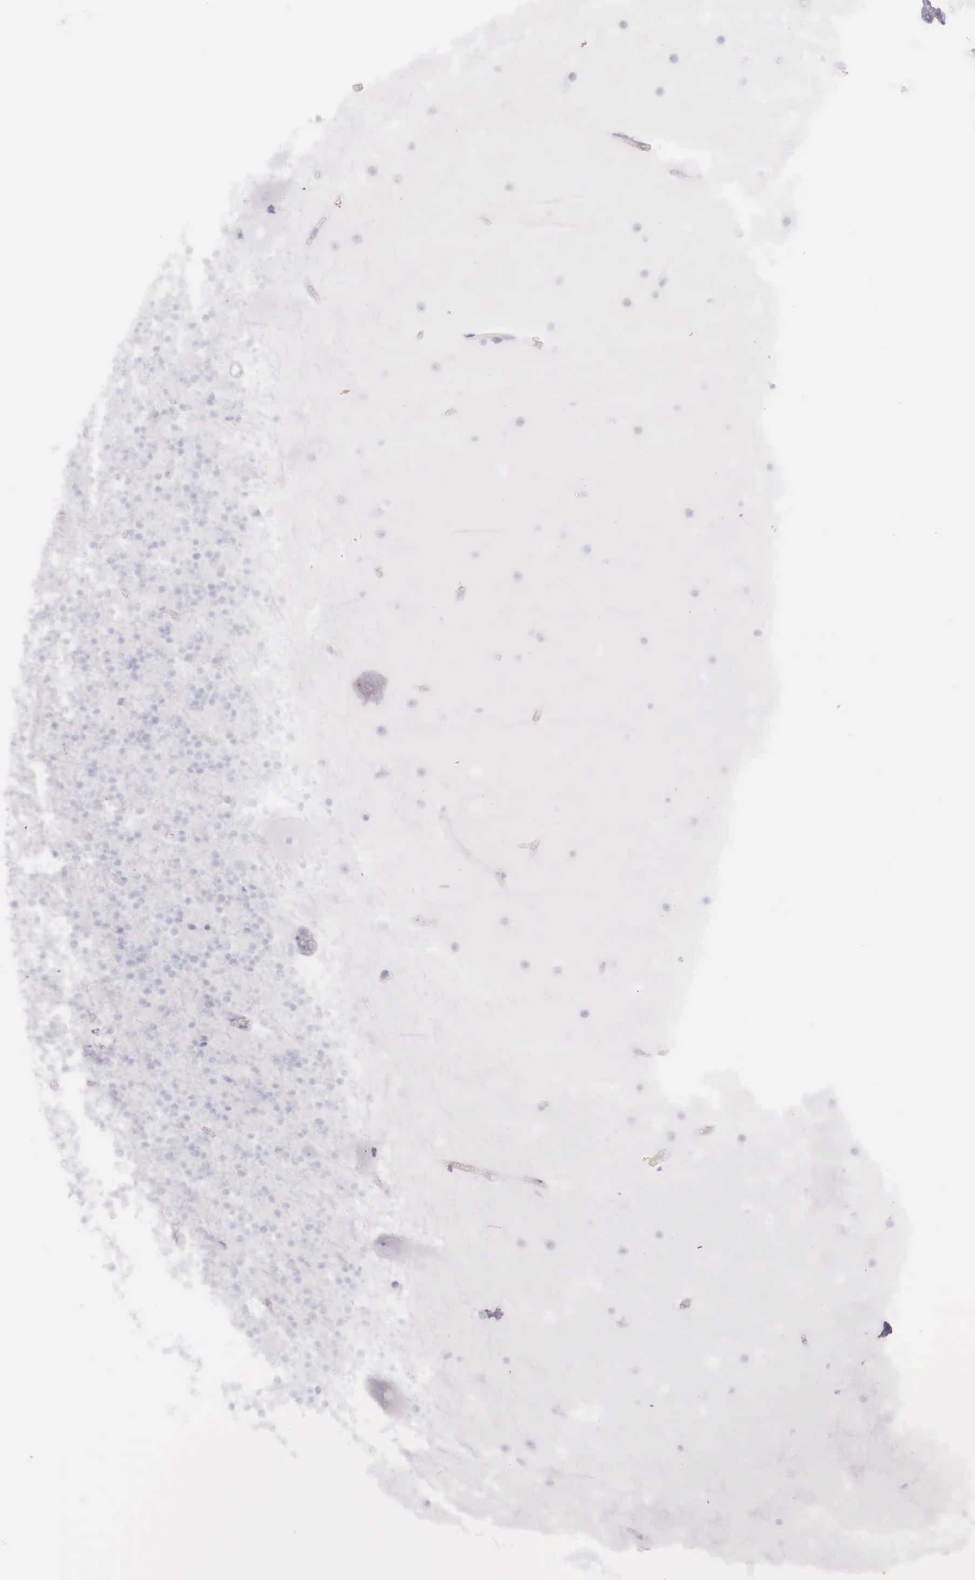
{"staining": {"intensity": "negative", "quantity": "none", "location": "none"}, "tissue": "cerebellum", "cell_type": "Cells in granular layer", "image_type": "normal", "snomed": [{"axis": "morphology", "description": "Normal tissue, NOS"}, {"axis": "topography", "description": "Cerebellum"}], "caption": "Cells in granular layer are negative for protein expression in normal human cerebellum. Nuclei are stained in blue.", "gene": "KRT14", "patient": {"sex": "male", "age": 45}}